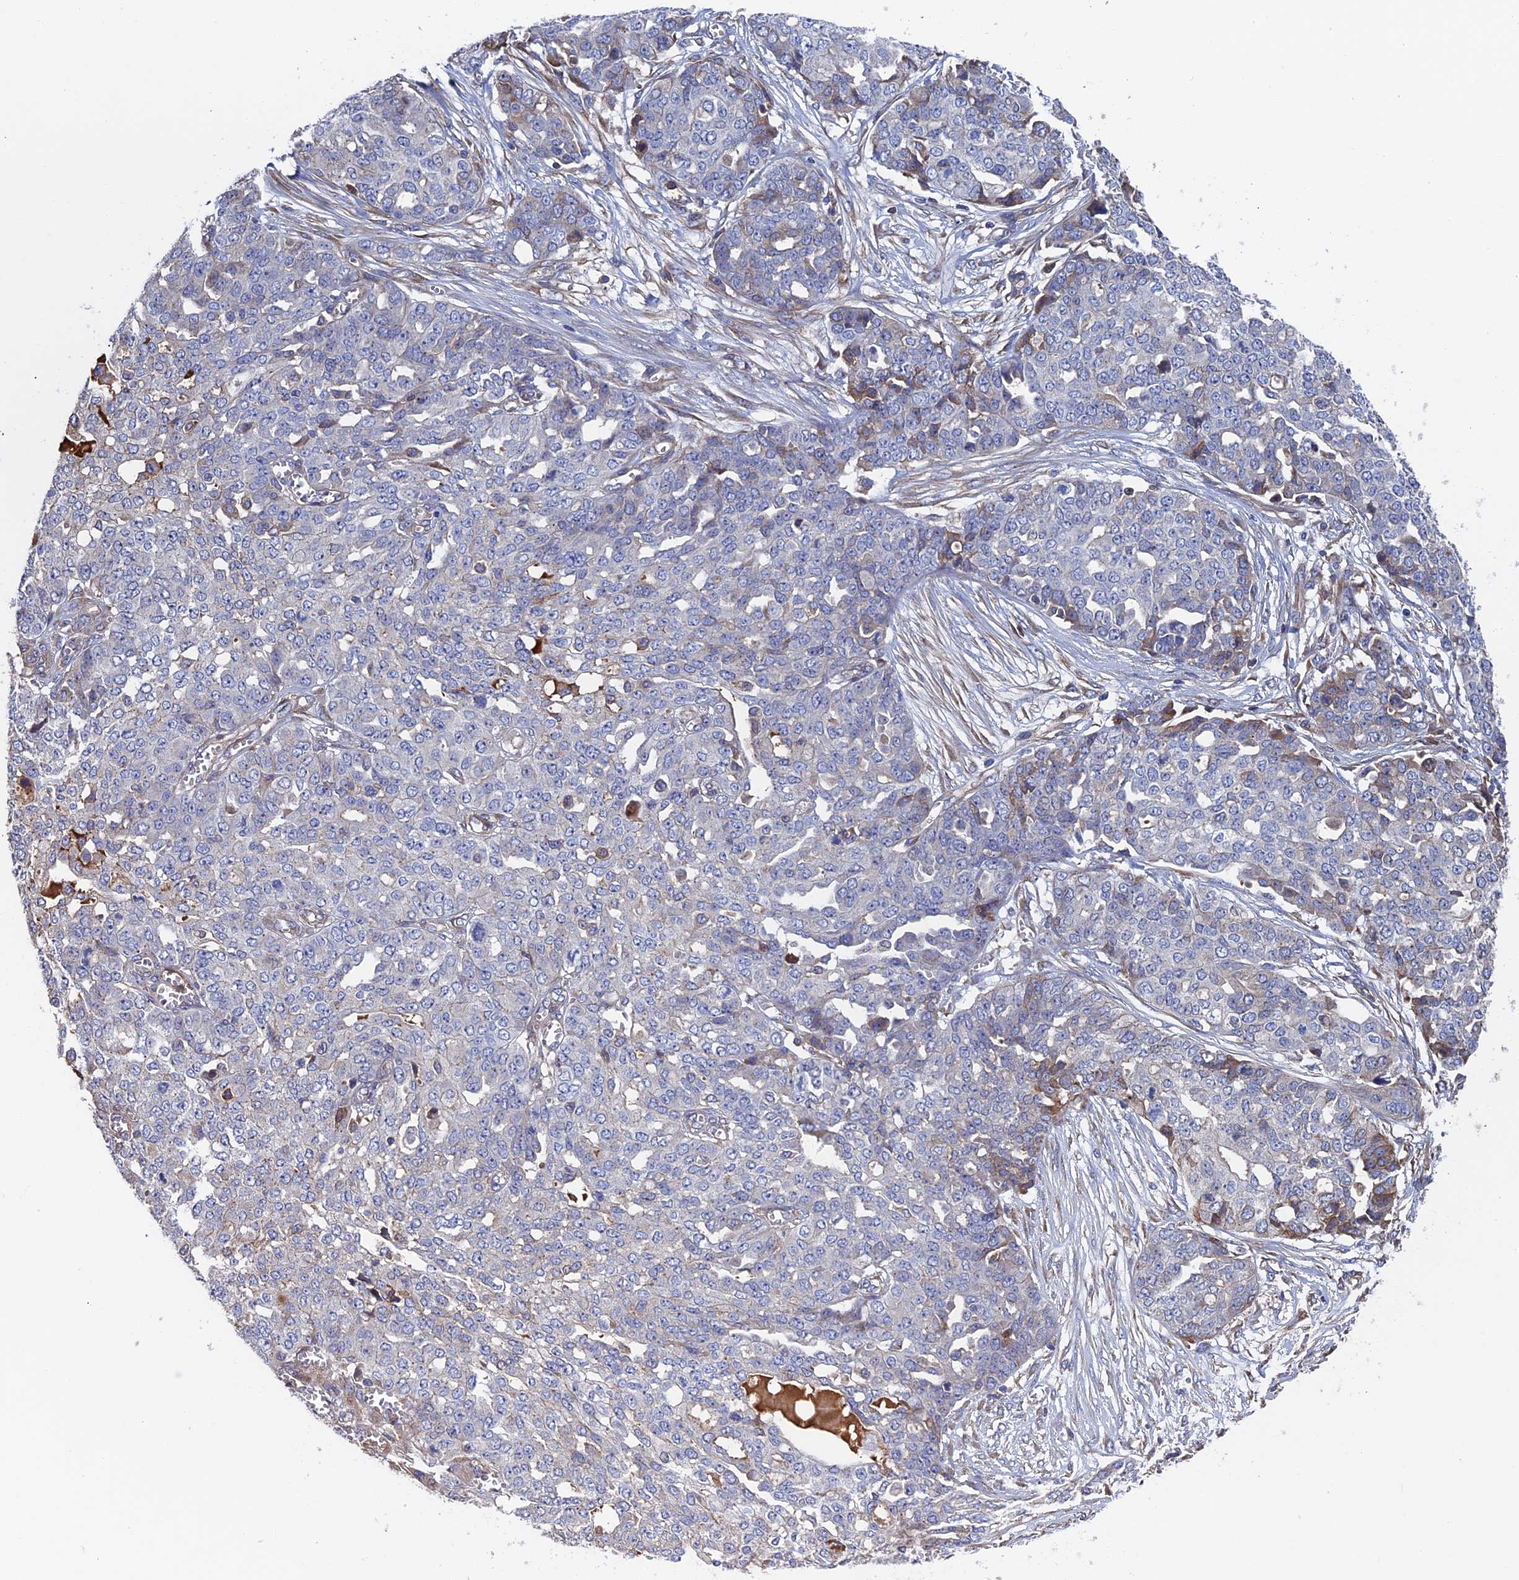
{"staining": {"intensity": "negative", "quantity": "none", "location": "none"}, "tissue": "ovarian cancer", "cell_type": "Tumor cells", "image_type": "cancer", "snomed": [{"axis": "morphology", "description": "Cystadenocarcinoma, serous, NOS"}, {"axis": "topography", "description": "Soft tissue"}, {"axis": "topography", "description": "Ovary"}], "caption": "This is an immunohistochemistry histopathology image of serous cystadenocarcinoma (ovarian). There is no positivity in tumor cells.", "gene": "RPUSD1", "patient": {"sex": "female", "age": 57}}